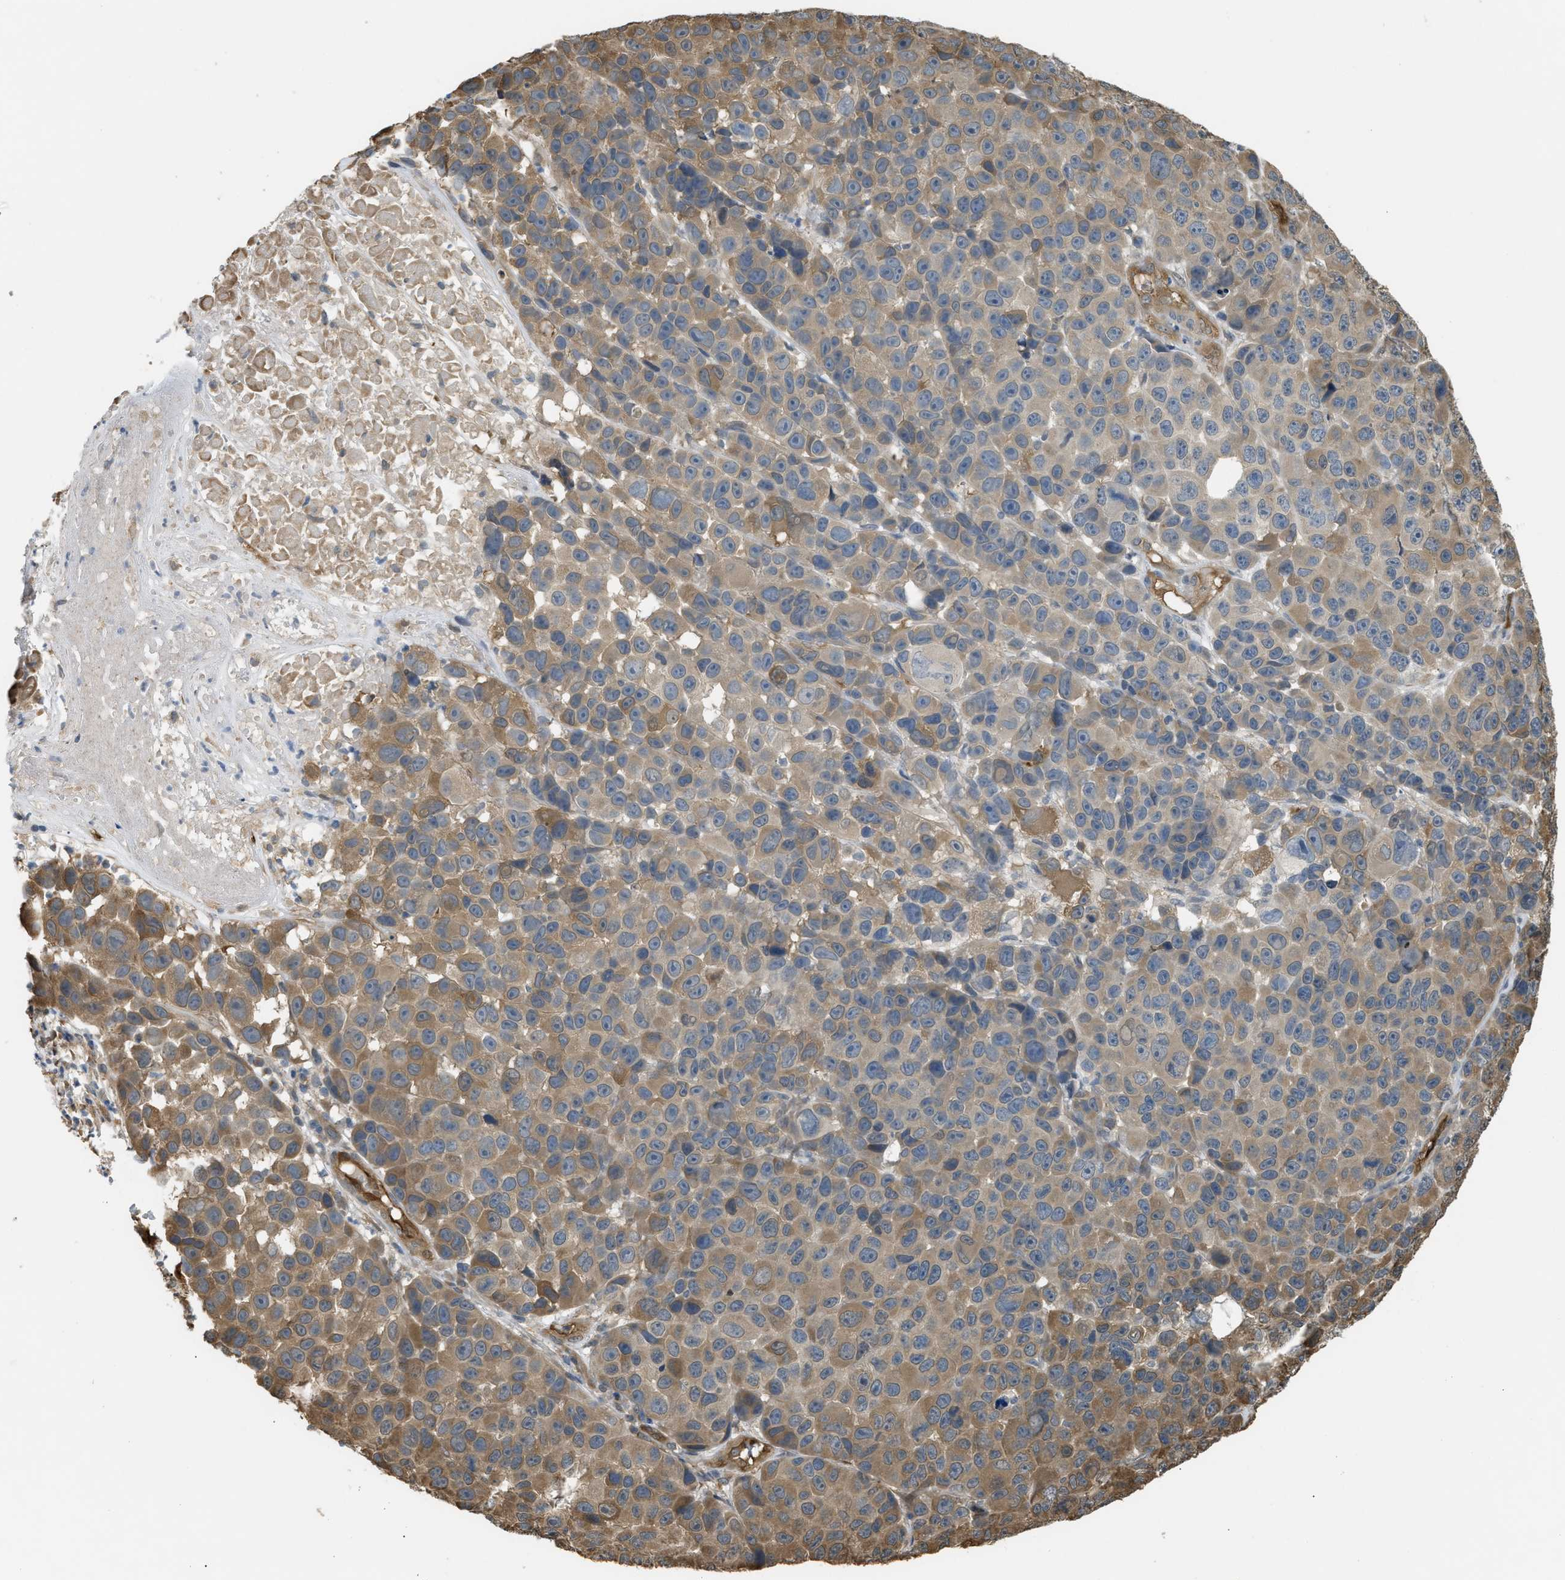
{"staining": {"intensity": "weak", "quantity": "25%-75%", "location": "cytoplasmic/membranous"}, "tissue": "melanoma", "cell_type": "Tumor cells", "image_type": "cancer", "snomed": [{"axis": "morphology", "description": "Malignant melanoma, NOS"}, {"axis": "topography", "description": "Skin"}], "caption": "Immunohistochemical staining of human melanoma exhibits weak cytoplasmic/membranous protein staining in approximately 25%-75% of tumor cells.", "gene": "BAG3", "patient": {"sex": "male", "age": 53}}